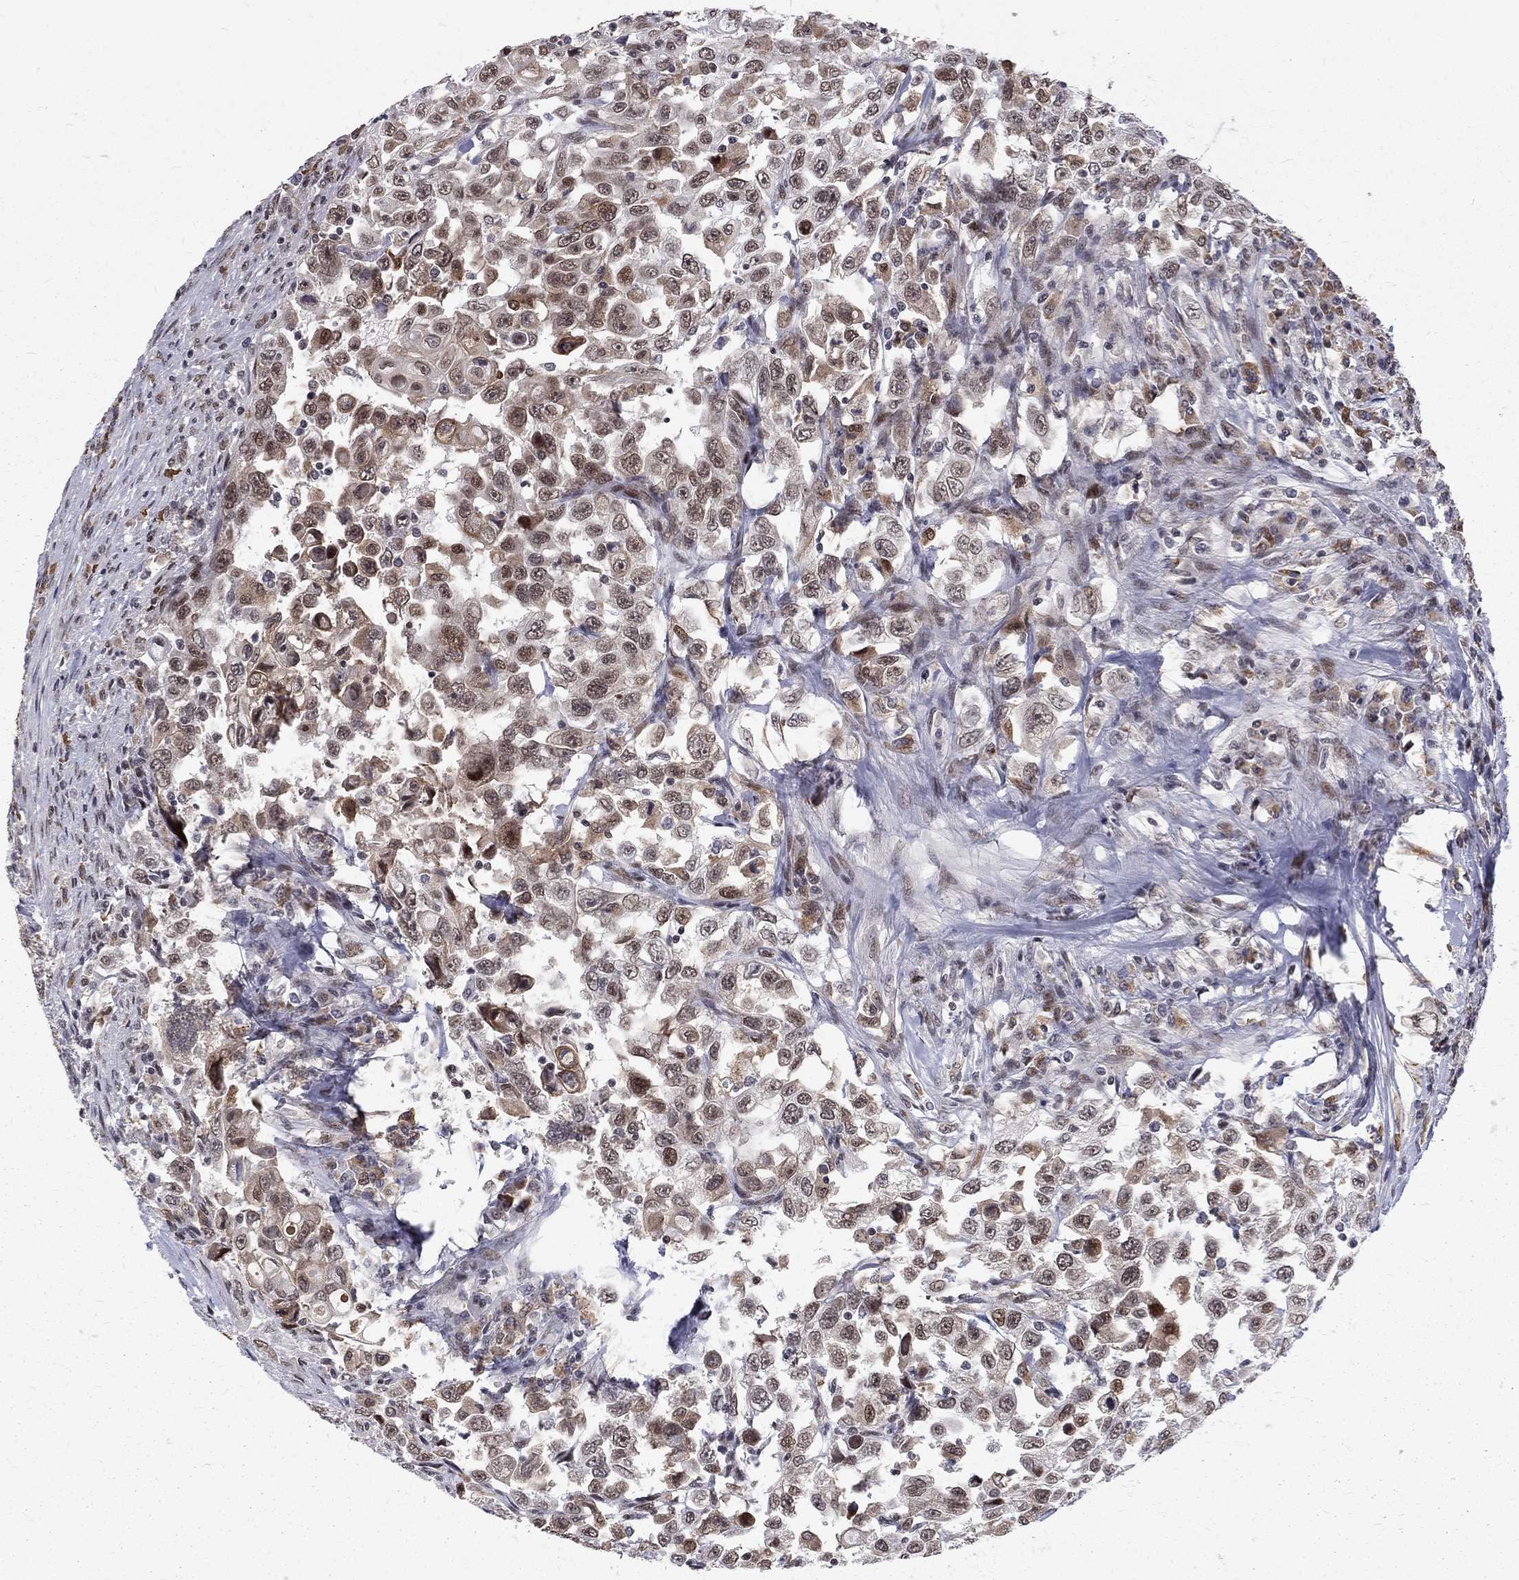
{"staining": {"intensity": "moderate", "quantity": "25%-75%", "location": "nuclear"}, "tissue": "urothelial cancer", "cell_type": "Tumor cells", "image_type": "cancer", "snomed": [{"axis": "morphology", "description": "Urothelial carcinoma, High grade"}, {"axis": "topography", "description": "Urinary bladder"}], "caption": "Immunohistochemistry staining of urothelial cancer, which demonstrates medium levels of moderate nuclear expression in approximately 25%-75% of tumor cells indicating moderate nuclear protein expression. The staining was performed using DAB (brown) for protein detection and nuclei were counterstained in hematoxylin (blue).", "gene": "TCEAL1", "patient": {"sex": "female", "age": 56}}